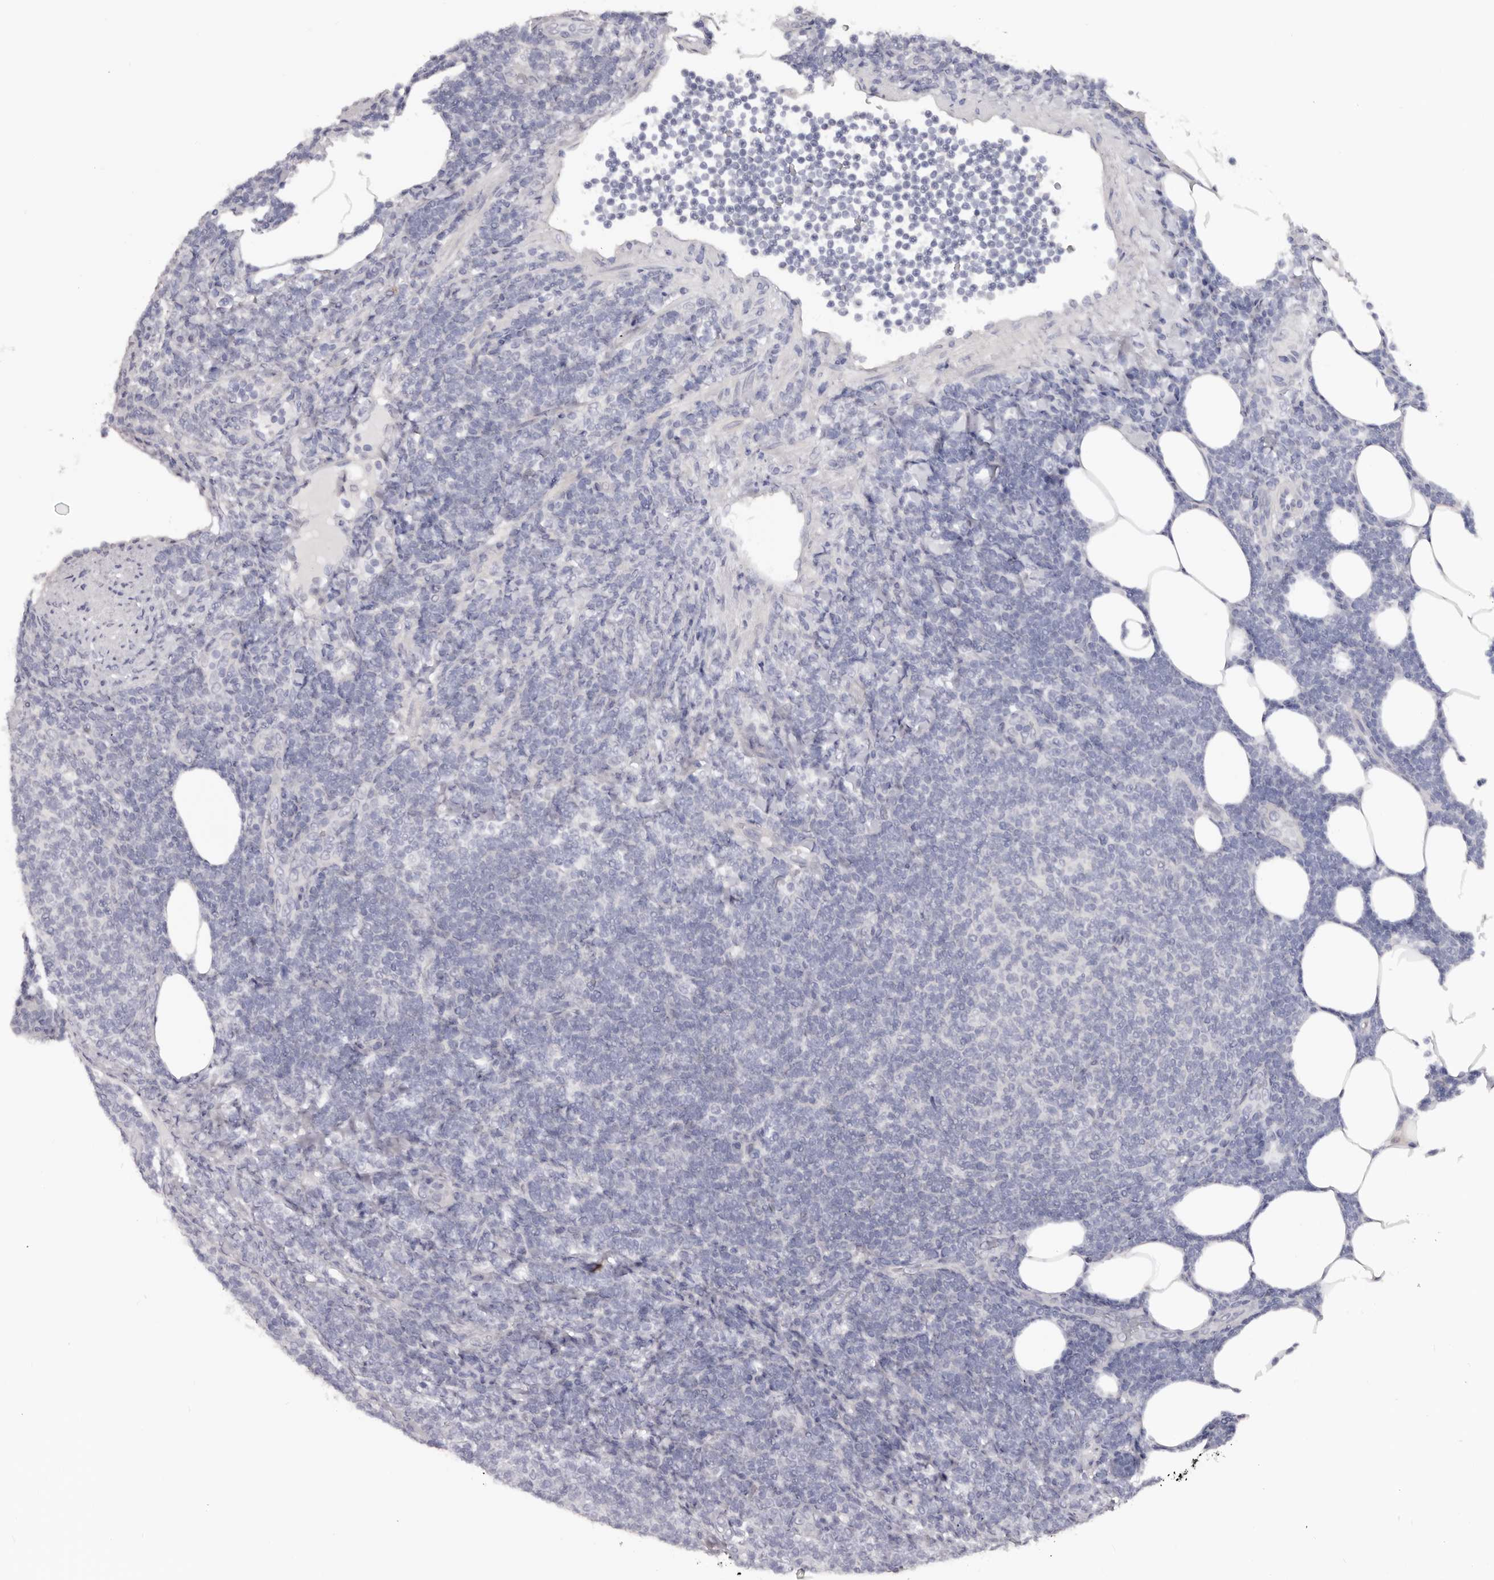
{"staining": {"intensity": "negative", "quantity": "none", "location": "none"}, "tissue": "lymphoma", "cell_type": "Tumor cells", "image_type": "cancer", "snomed": [{"axis": "morphology", "description": "Malignant lymphoma, non-Hodgkin's type, Low grade"}, {"axis": "topography", "description": "Lymph node"}], "caption": "Human low-grade malignant lymphoma, non-Hodgkin's type stained for a protein using IHC demonstrates no expression in tumor cells.", "gene": "NOL12", "patient": {"sex": "male", "age": 66}}